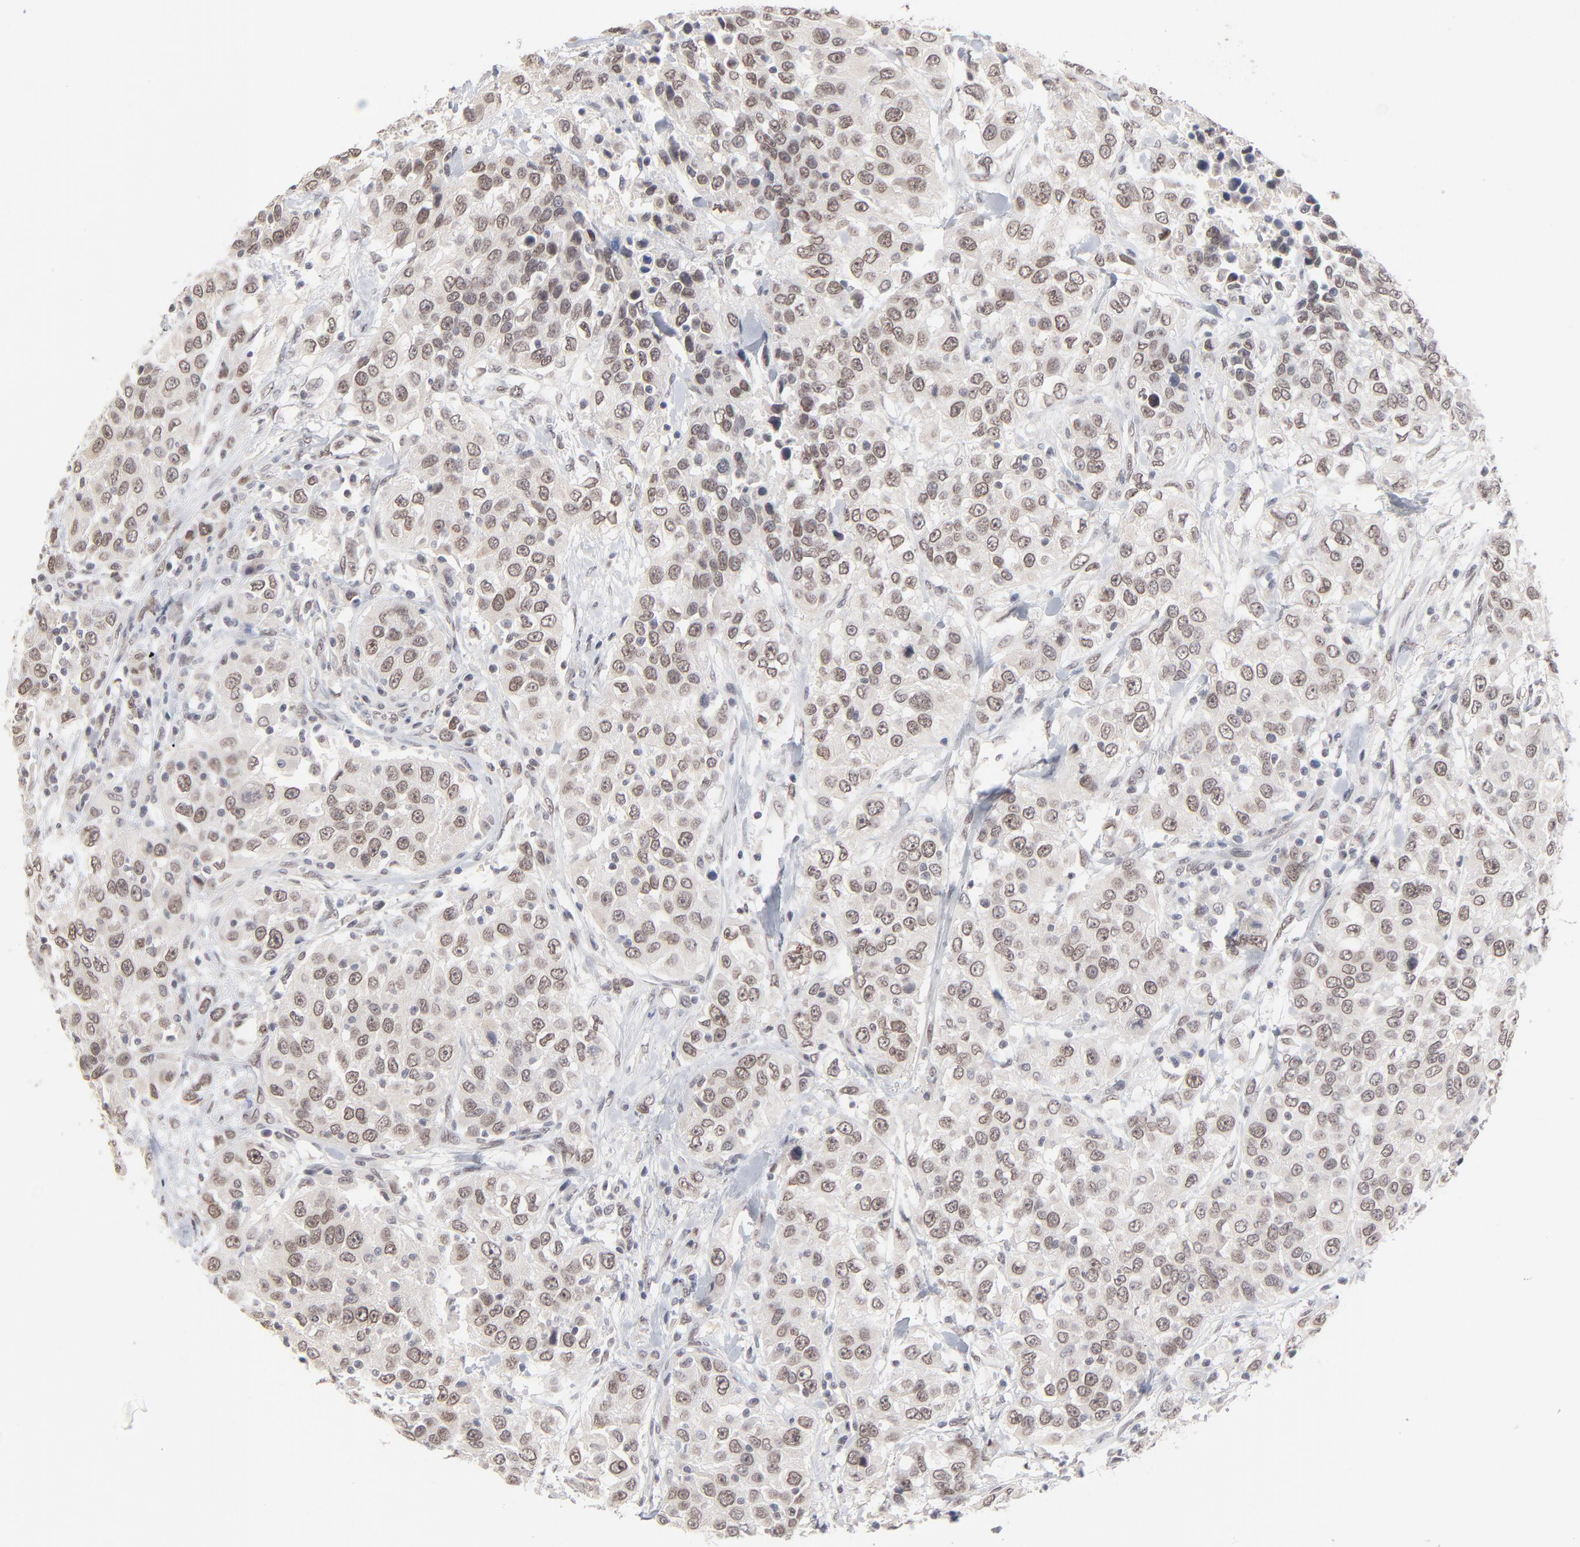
{"staining": {"intensity": "weak", "quantity": "25%-75%", "location": "nuclear"}, "tissue": "urothelial cancer", "cell_type": "Tumor cells", "image_type": "cancer", "snomed": [{"axis": "morphology", "description": "Urothelial carcinoma, High grade"}, {"axis": "topography", "description": "Urinary bladder"}], "caption": "This micrograph exhibits immunohistochemistry (IHC) staining of human high-grade urothelial carcinoma, with low weak nuclear staining in approximately 25%-75% of tumor cells.", "gene": "MBIP", "patient": {"sex": "female", "age": 80}}